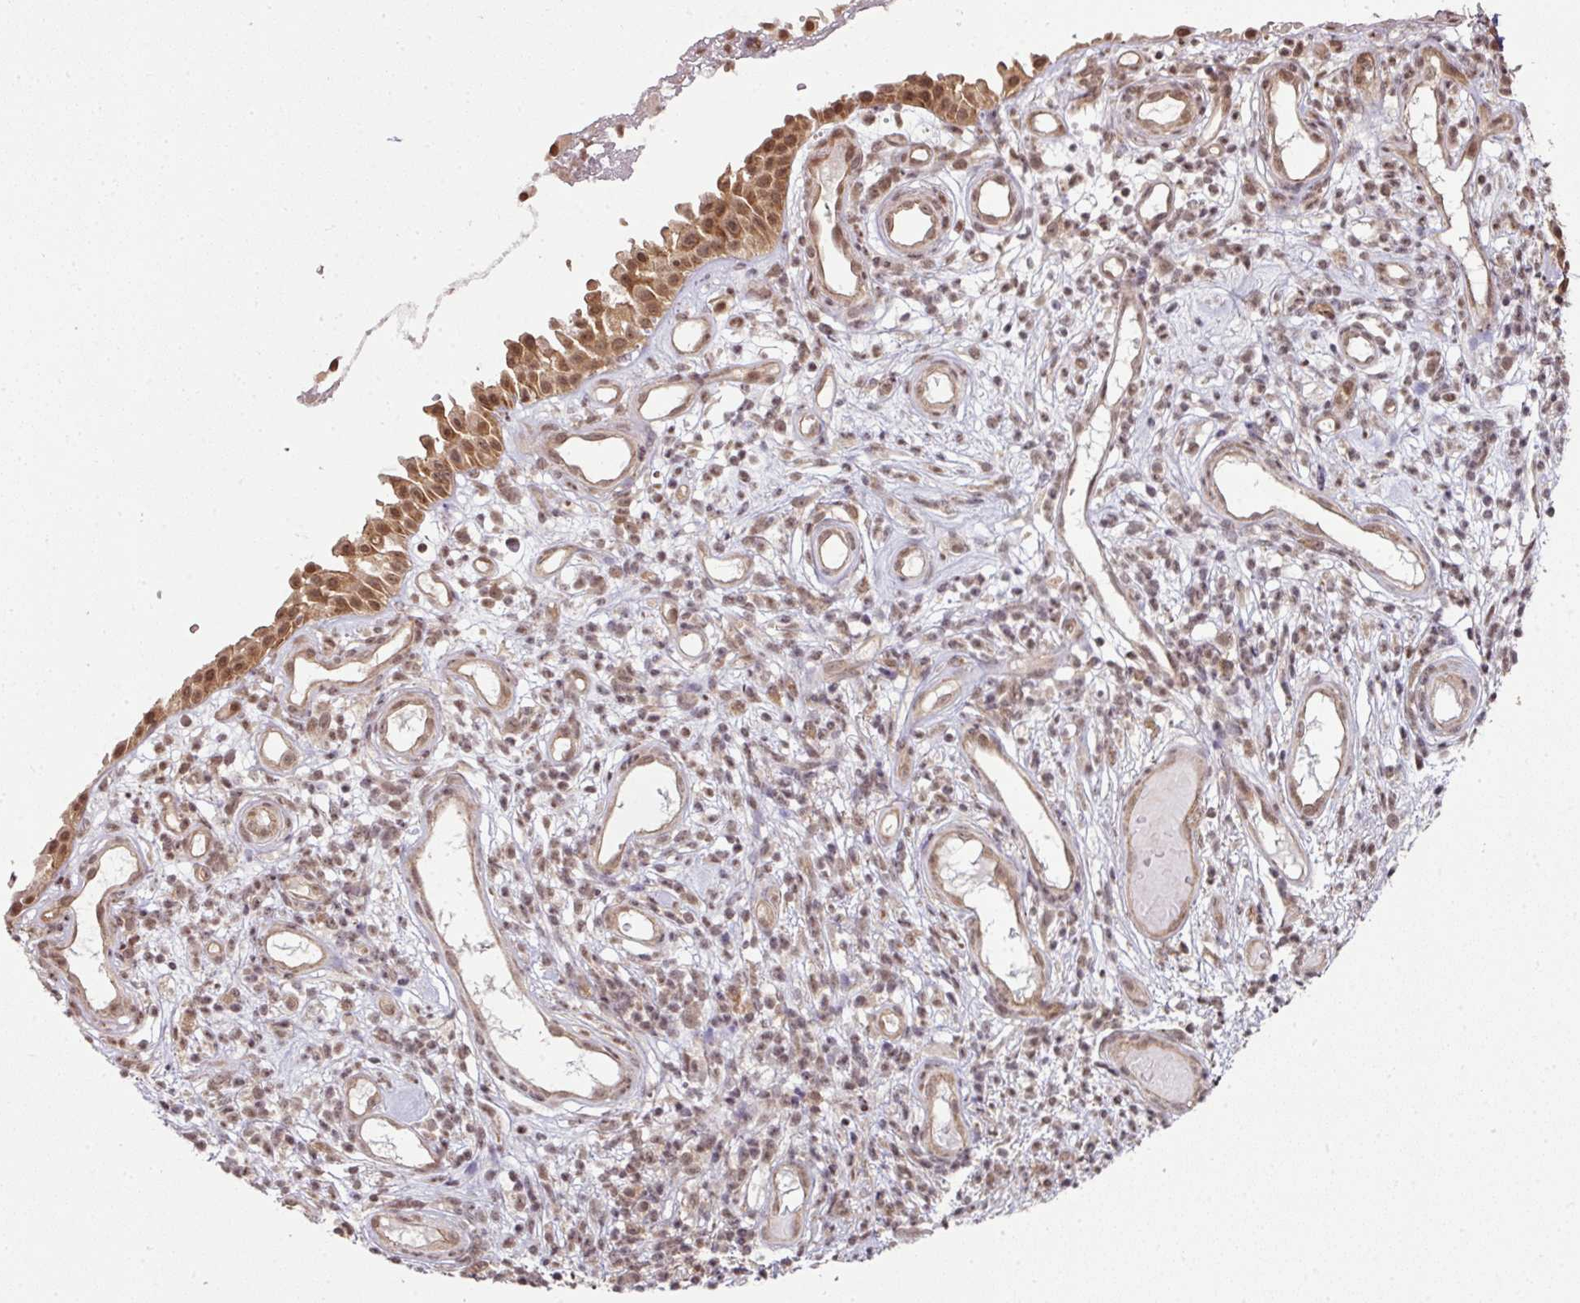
{"staining": {"intensity": "moderate", "quantity": ">75%", "location": "cytoplasmic/membranous,nuclear"}, "tissue": "nasopharynx", "cell_type": "Respiratory epithelial cells", "image_type": "normal", "snomed": [{"axis": "morphology", "description": "Normal tissue, NOS"}, {"axis": "morphology", "description": "Inflammation, NOS"}, {"axis": "topography", "description": "Nasopharynx"}], "caption": "Immunohistochemistry (IHC) of benign human nasopharynx shows medium levels of moderate cytoplasmic/membranous,nuclear positivity in approximately >75% of respiratory epithelial cells.", "gene": "ANKRD18A", "patient": {"sex": "male", "age": 54}}